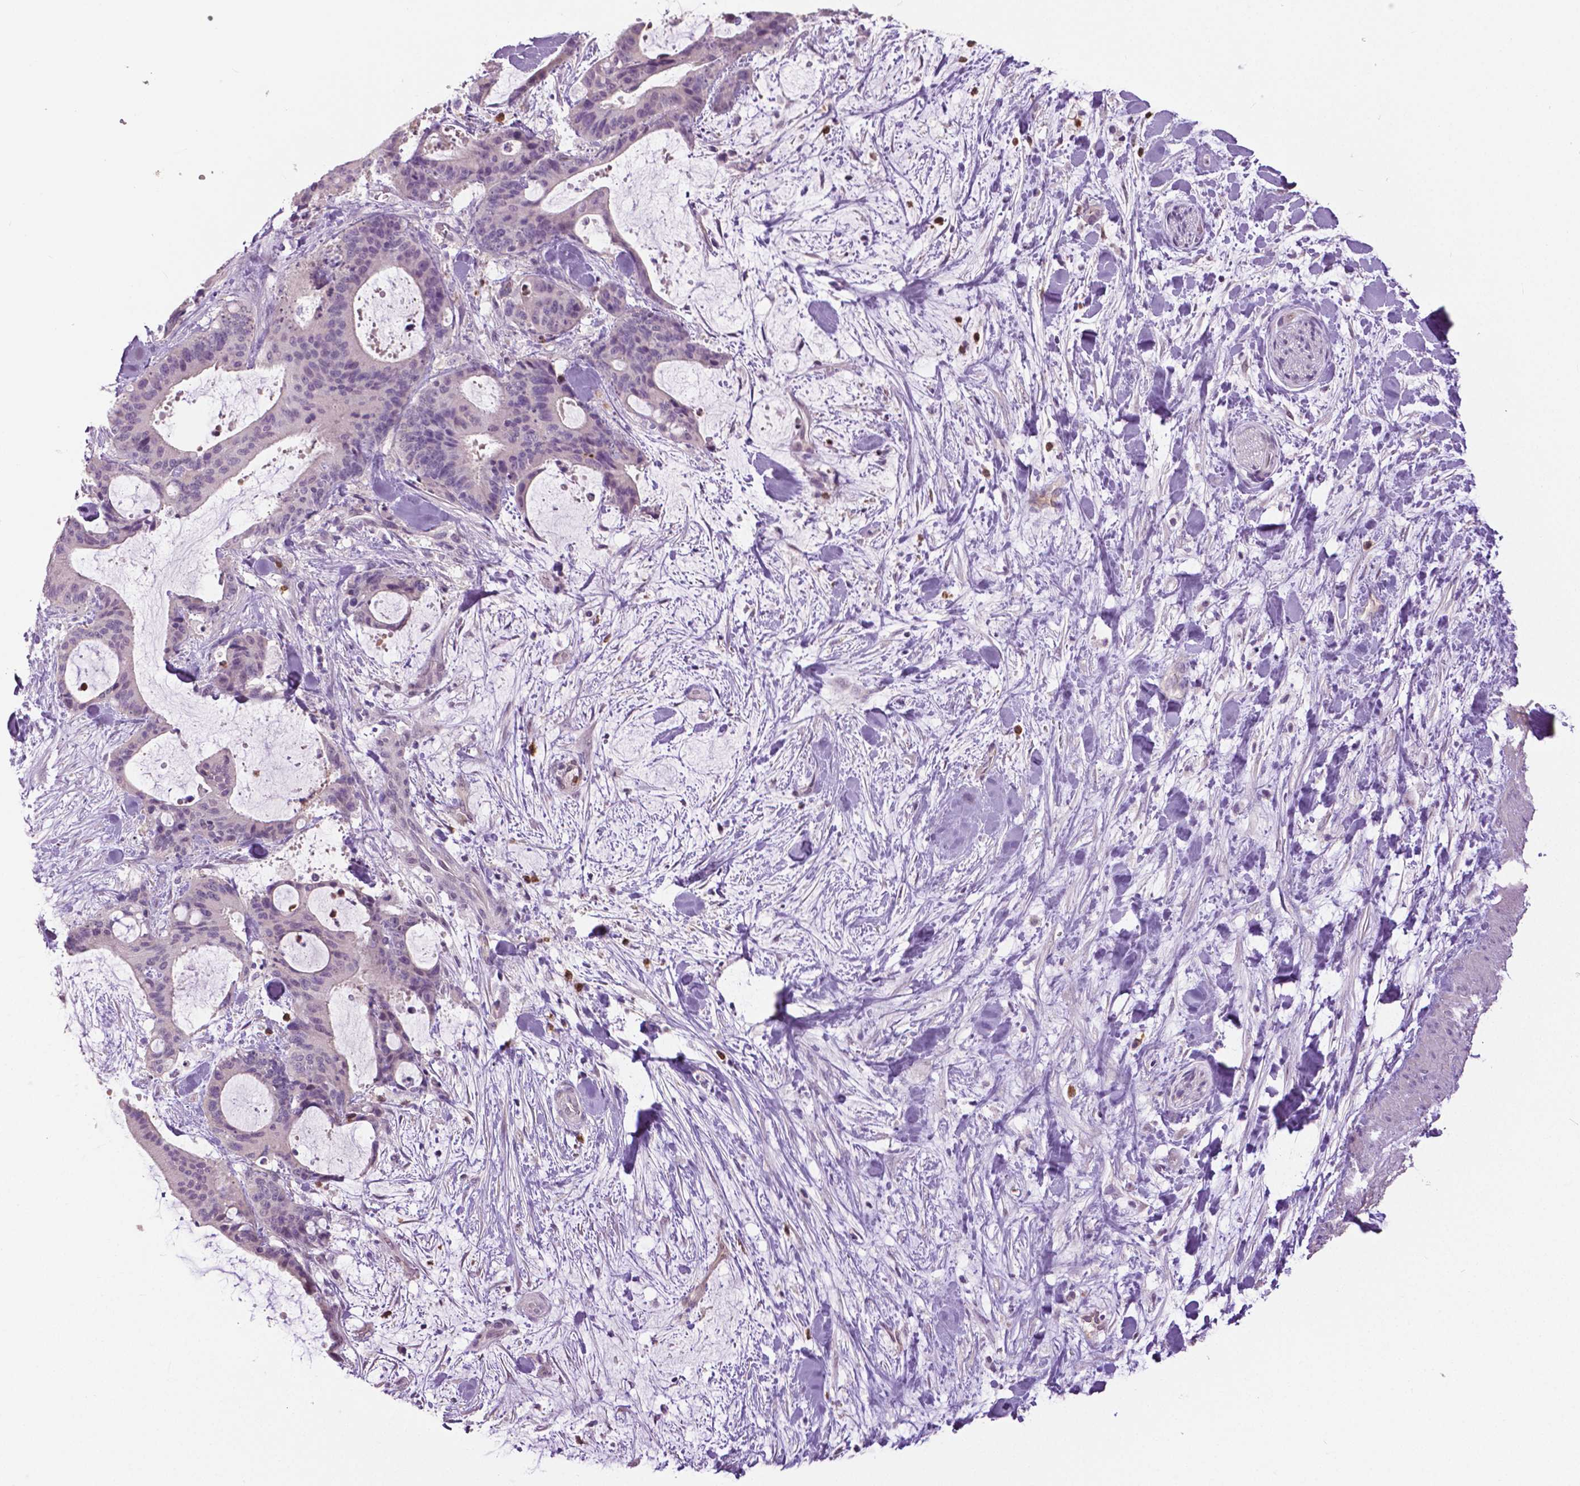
{"staining": {"intensity": "negative", "quantity": "none", "location": "none"}, "tissue": "liver cancer", "cell_type": "Tumor cells", "image_type": "cancer", "snomed": [{"axis": "morphology", "description": "Cholangiocarcinoma"}, {"axis": "topography", "description": "Liver"}], "caption": "An immunohistochemistry (IHC) histopathology image of cholangiocarcinoma (liver) is shown. There is no staining in tumor cells of cholangiocarcinoma (liver).", "gene": "PTPN5", "patient": {"sex": "female", "age": 73}}